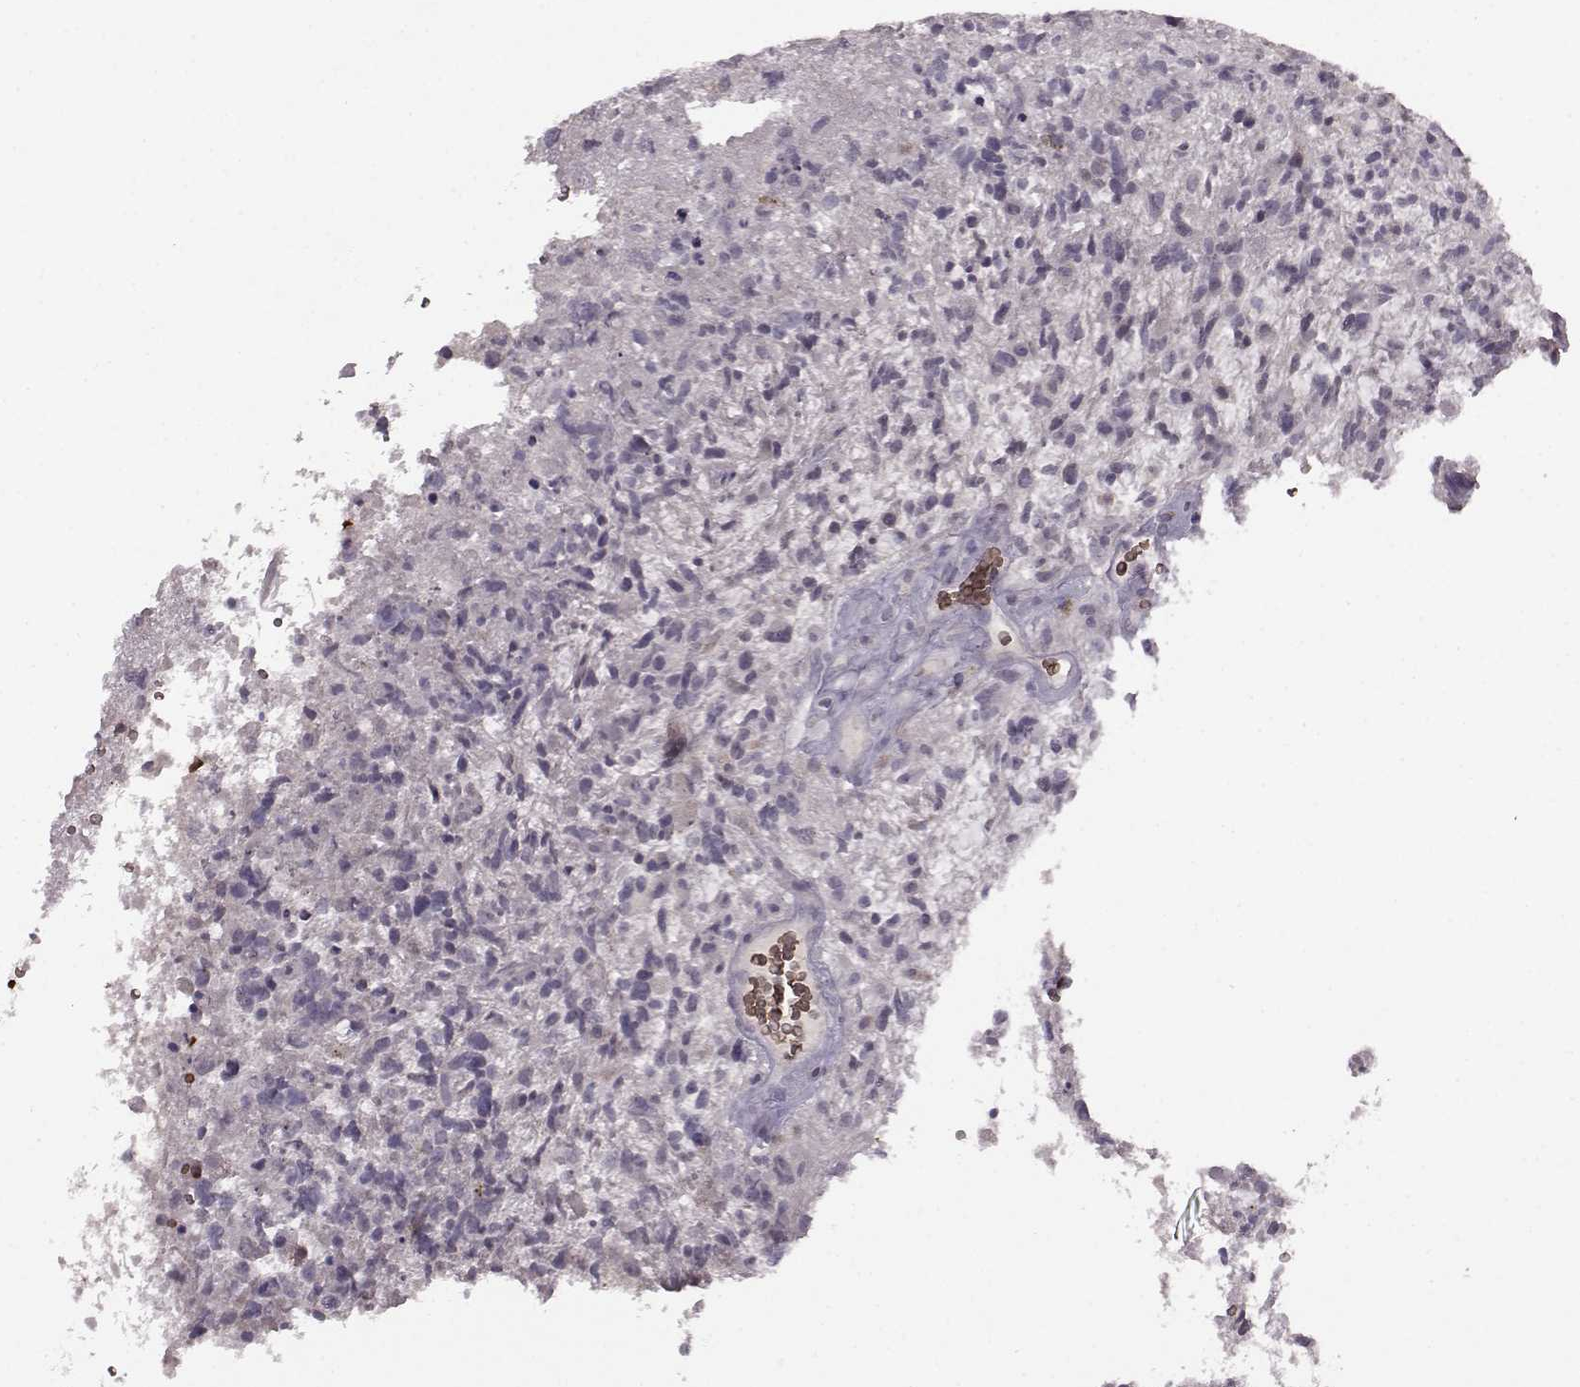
{"staining": {"intensity": "negative", "quantity": "none", "location": "none"}, "tissue": "glioma", "cell_type": "Tumor cells", "image_type": "cancer", "snomed": [{"axis": "morphology", "description": "Glioma, malignant, High grade"}, {"axis": "topography", "description": "Brain"}], "caption": "DAB (3,3'-diaminobenzidine) immunohistochemical staining of malignant glioma (high-grade) displays no significant expression in tumor cells. (DAB (3,3'-diaminobenzidine) immunohistochemistry, high magnification).", "gene": "PROP1", "patient": {"sex": "female", "age": 71}}